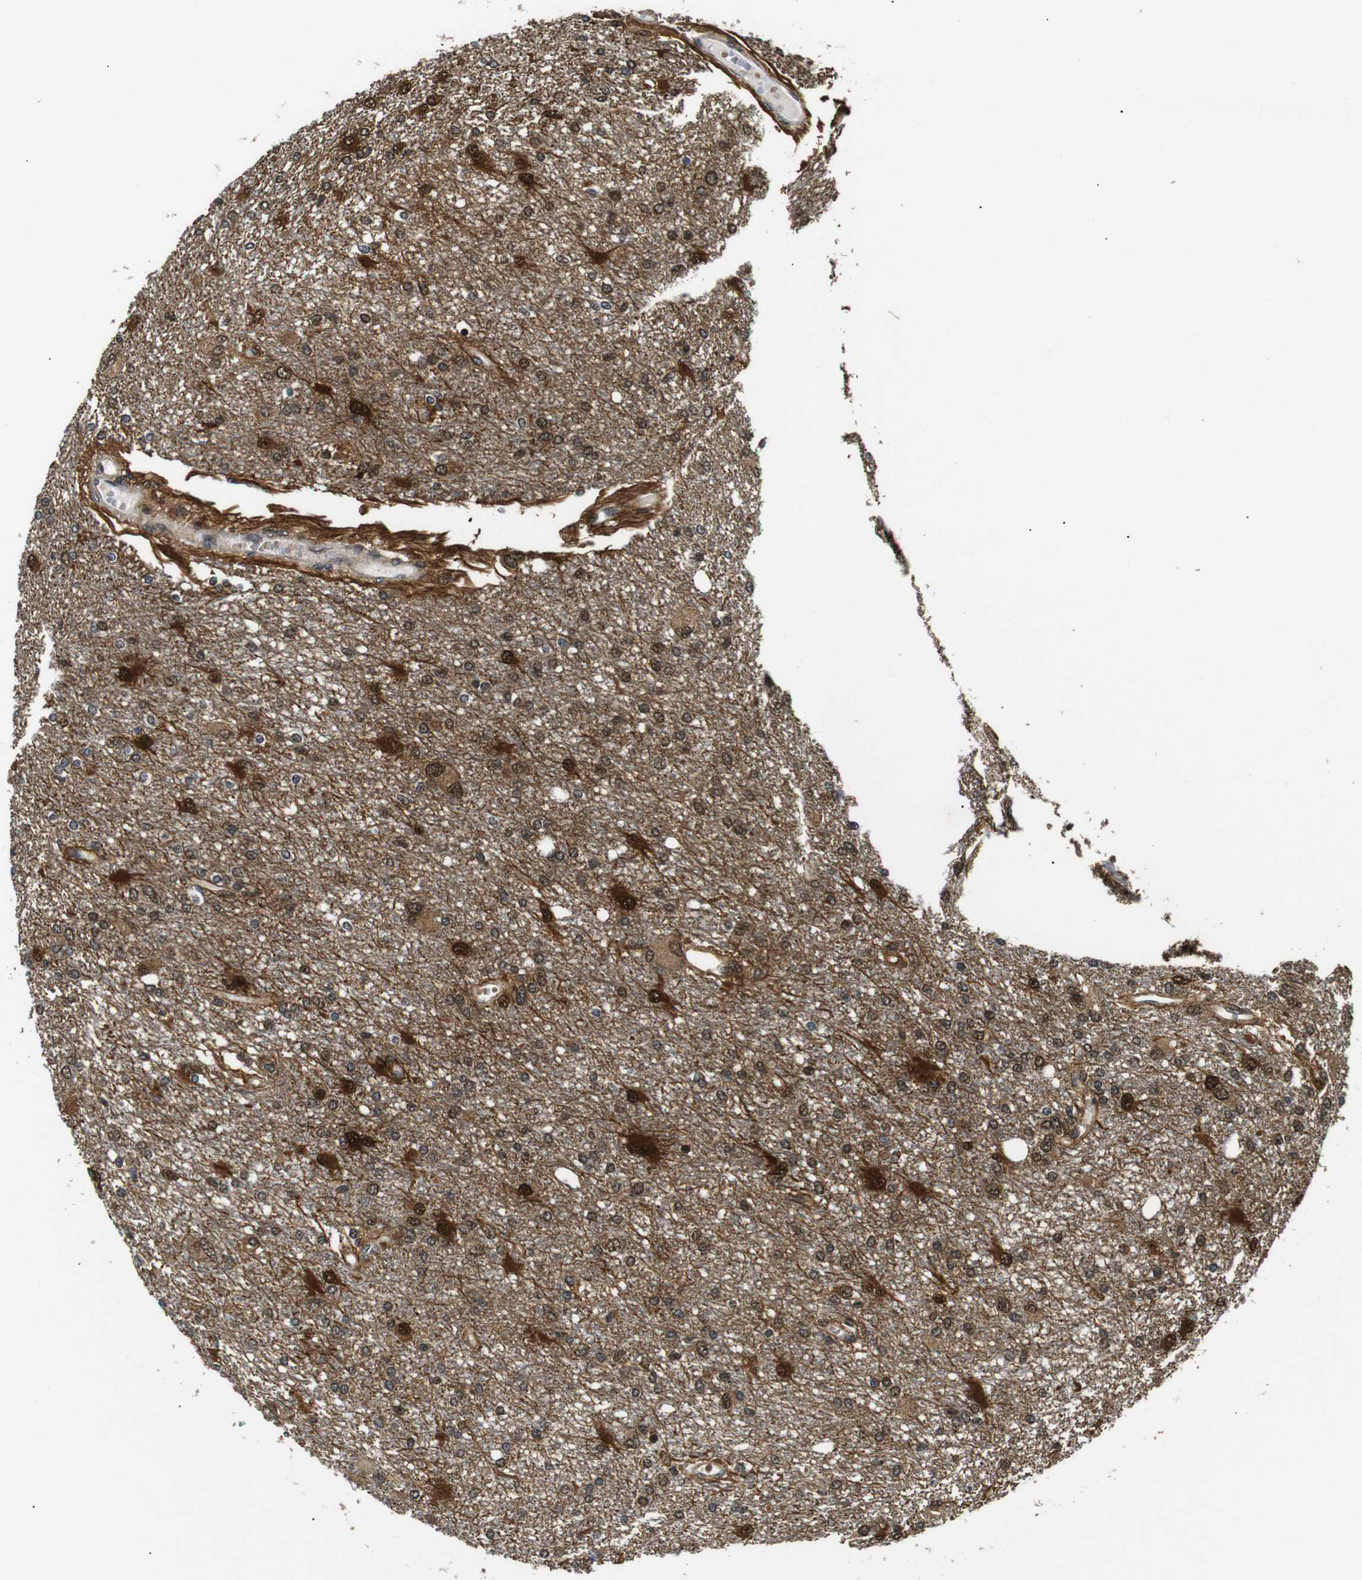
{"staining": {"intensity": "strong", "quantity": "25%-75%", "location": "cytoplasmic/membranous,nuclear"}, "tissue": "glioma", "cell_type": "Tumor cells", "image_type": "cancer", "snomed": [{"axis": "morphology", "description": "Glioma, malignant, High grade"}, {"axis": "topography", "description": "Brain"}], "caption": "Human malignant glioma (high-grade) stained for a protein (brown) exhibits strong cytoplasmic/membranous and nuclear positive staining in about 25%-75% of tumor cells.", "gene": "SKP1", "patient": {"sex": "female", "age": 59}}